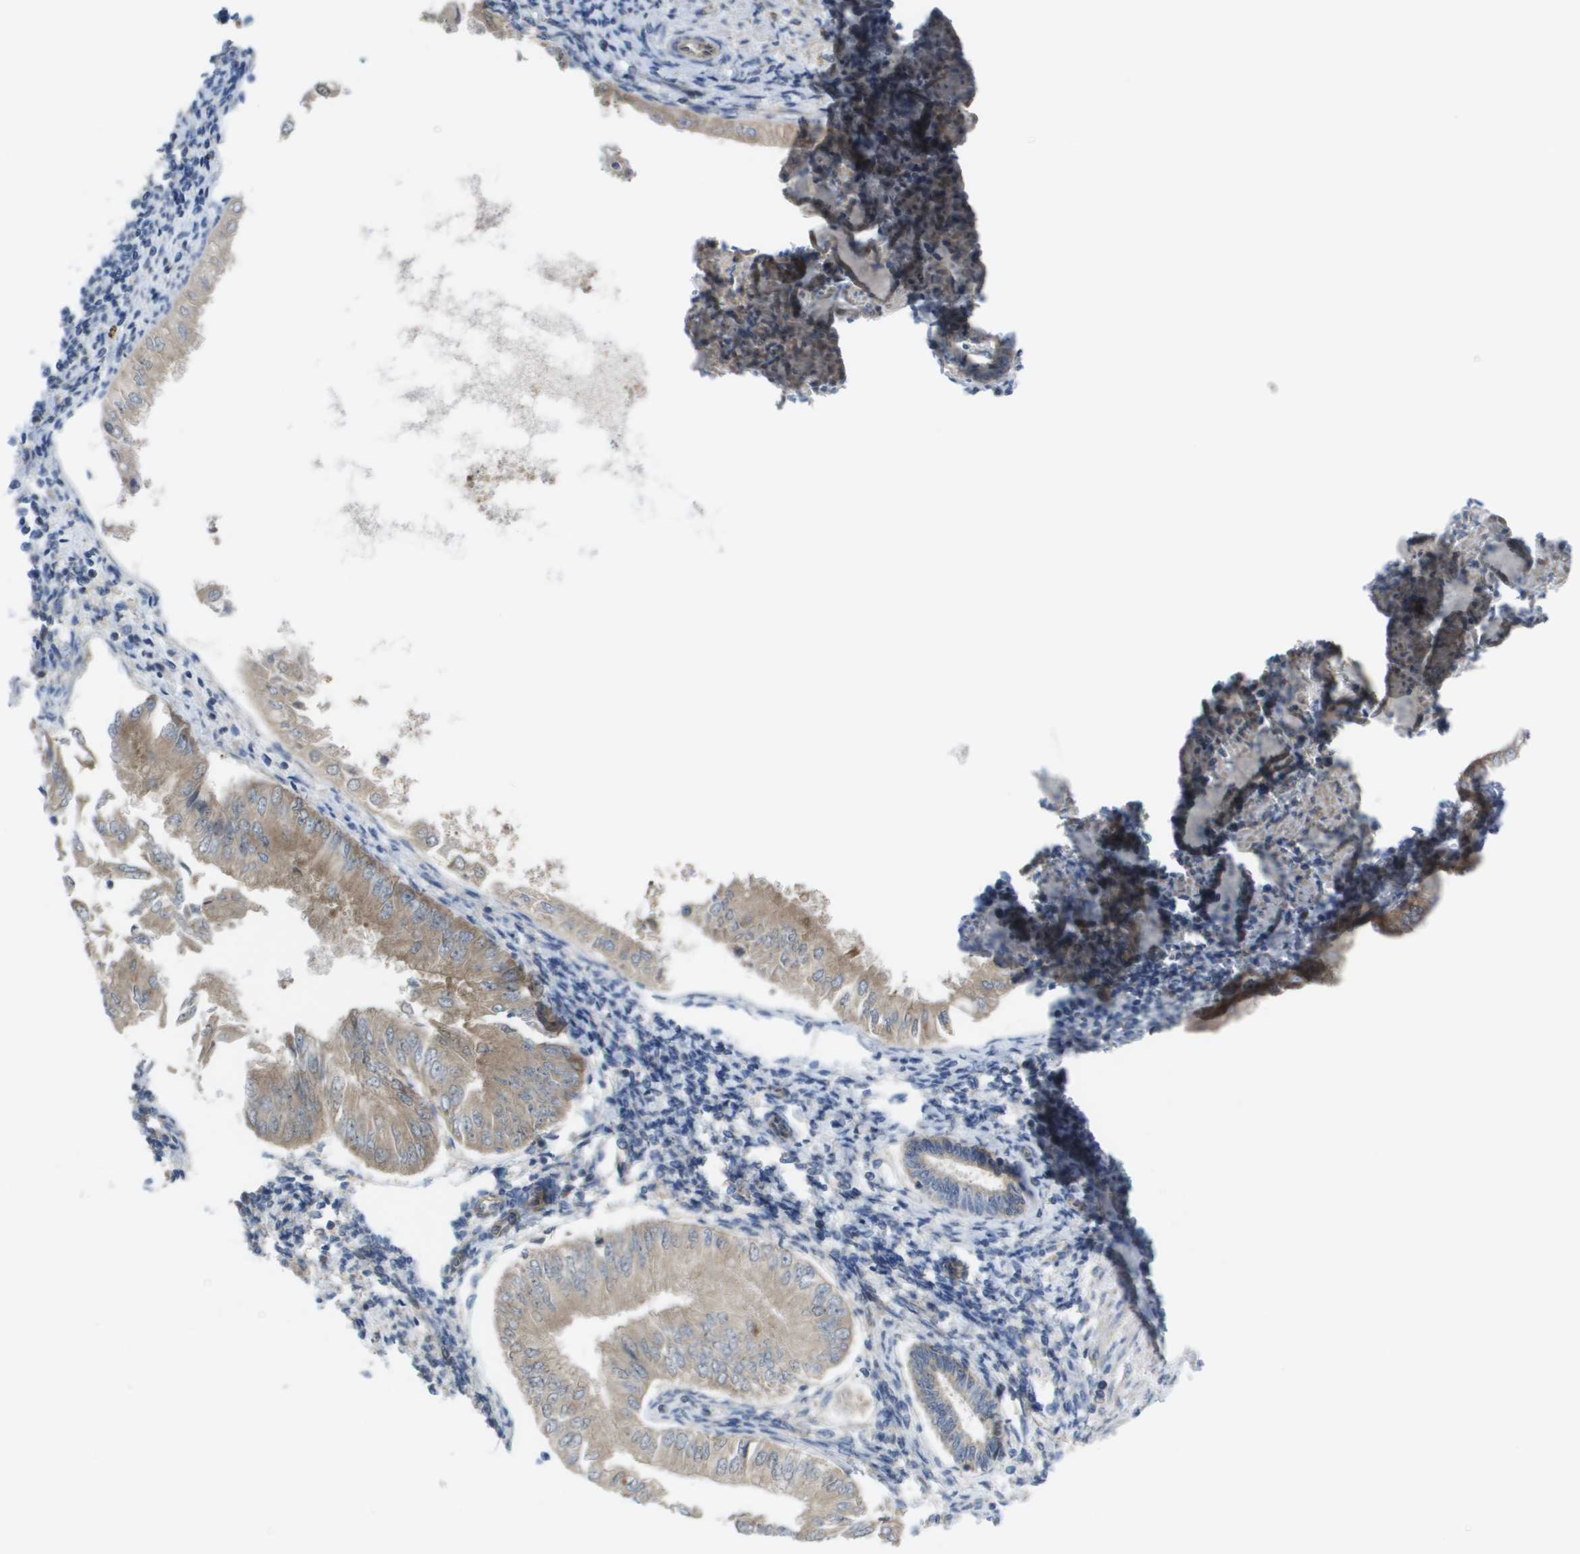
{"staining": {"intensity": "weak", "quantity": "<25%", "location": "cytoplasmic/membranous"}, "tissue": "endometrial cancer", "cell_type": "Tumor cells", "image_type": "cancer", "snomed": [{"axis": "morphology", "description": "Adenocarcinoma, NOS"}, {"axis": "topography", "description": "Endometrium"}], "caption": "Endometrial adenocarcinoma stained for a protein using immunohistochemistry (IHC) demonstrates no positivity tumor cells.", "gene": "EIF4G2", "patient": {"sex": "female", "age": 53}}